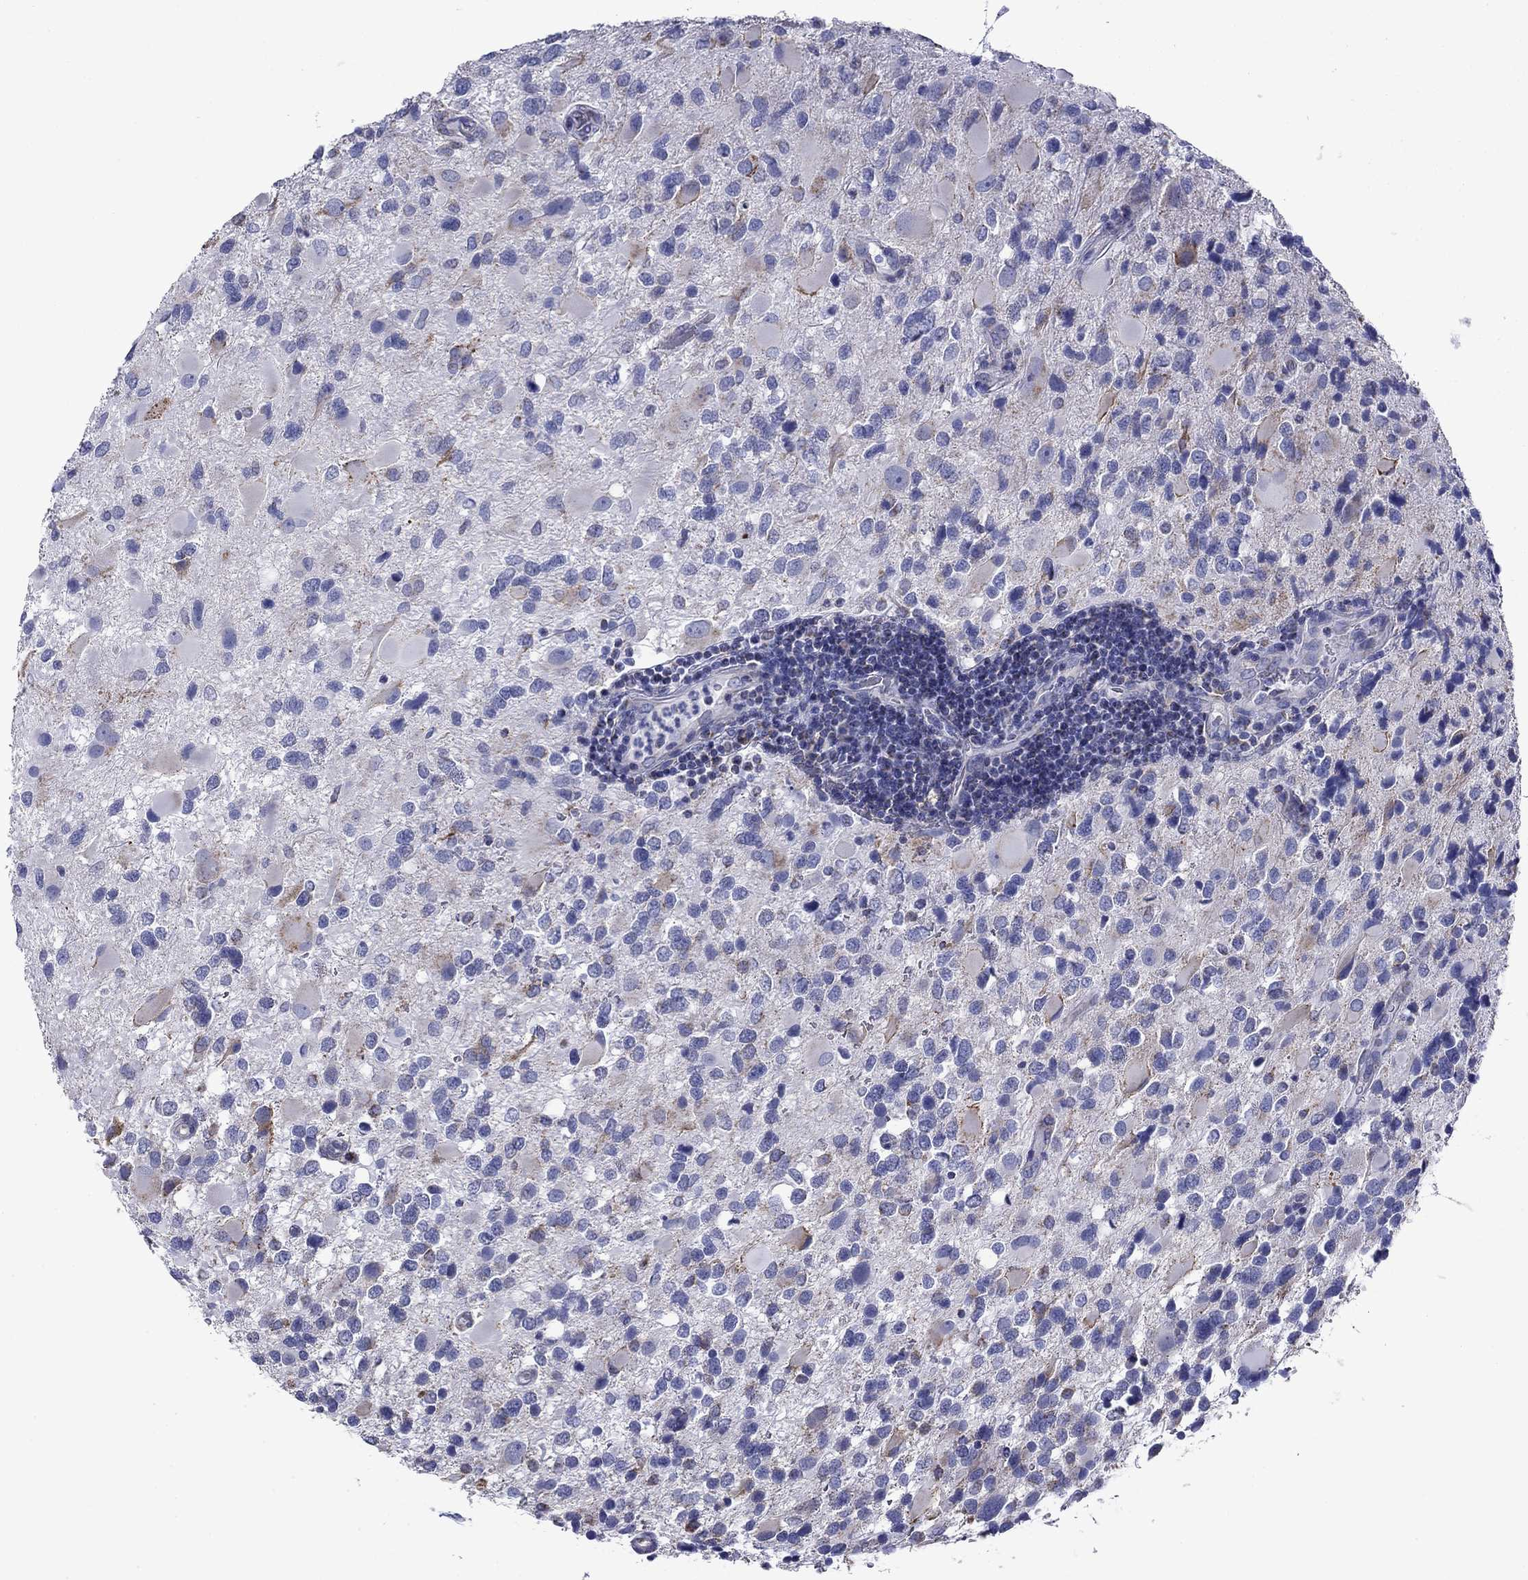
{"staining": {"intensity": "moderate", "quantity": "<25%", "location": "cytoplasmic/membranous"}, "tissue": "glioma", "cell_type": "Tumor cells", "image_type": "cancer", "snomed": [{"axis": "morphology", "description": "Glioma, malignant, Low grade"}, {"axis": "topography", "description": "Brain"}], "caption": "This histopathology image exhibits immunohistochemistry staining of glioma, with low moderate cytoplasmic/membranous staining in approximately <25% of tumor cells.", "gene": "ACADSB", "patient": {"sex": "female", "age": 32}}